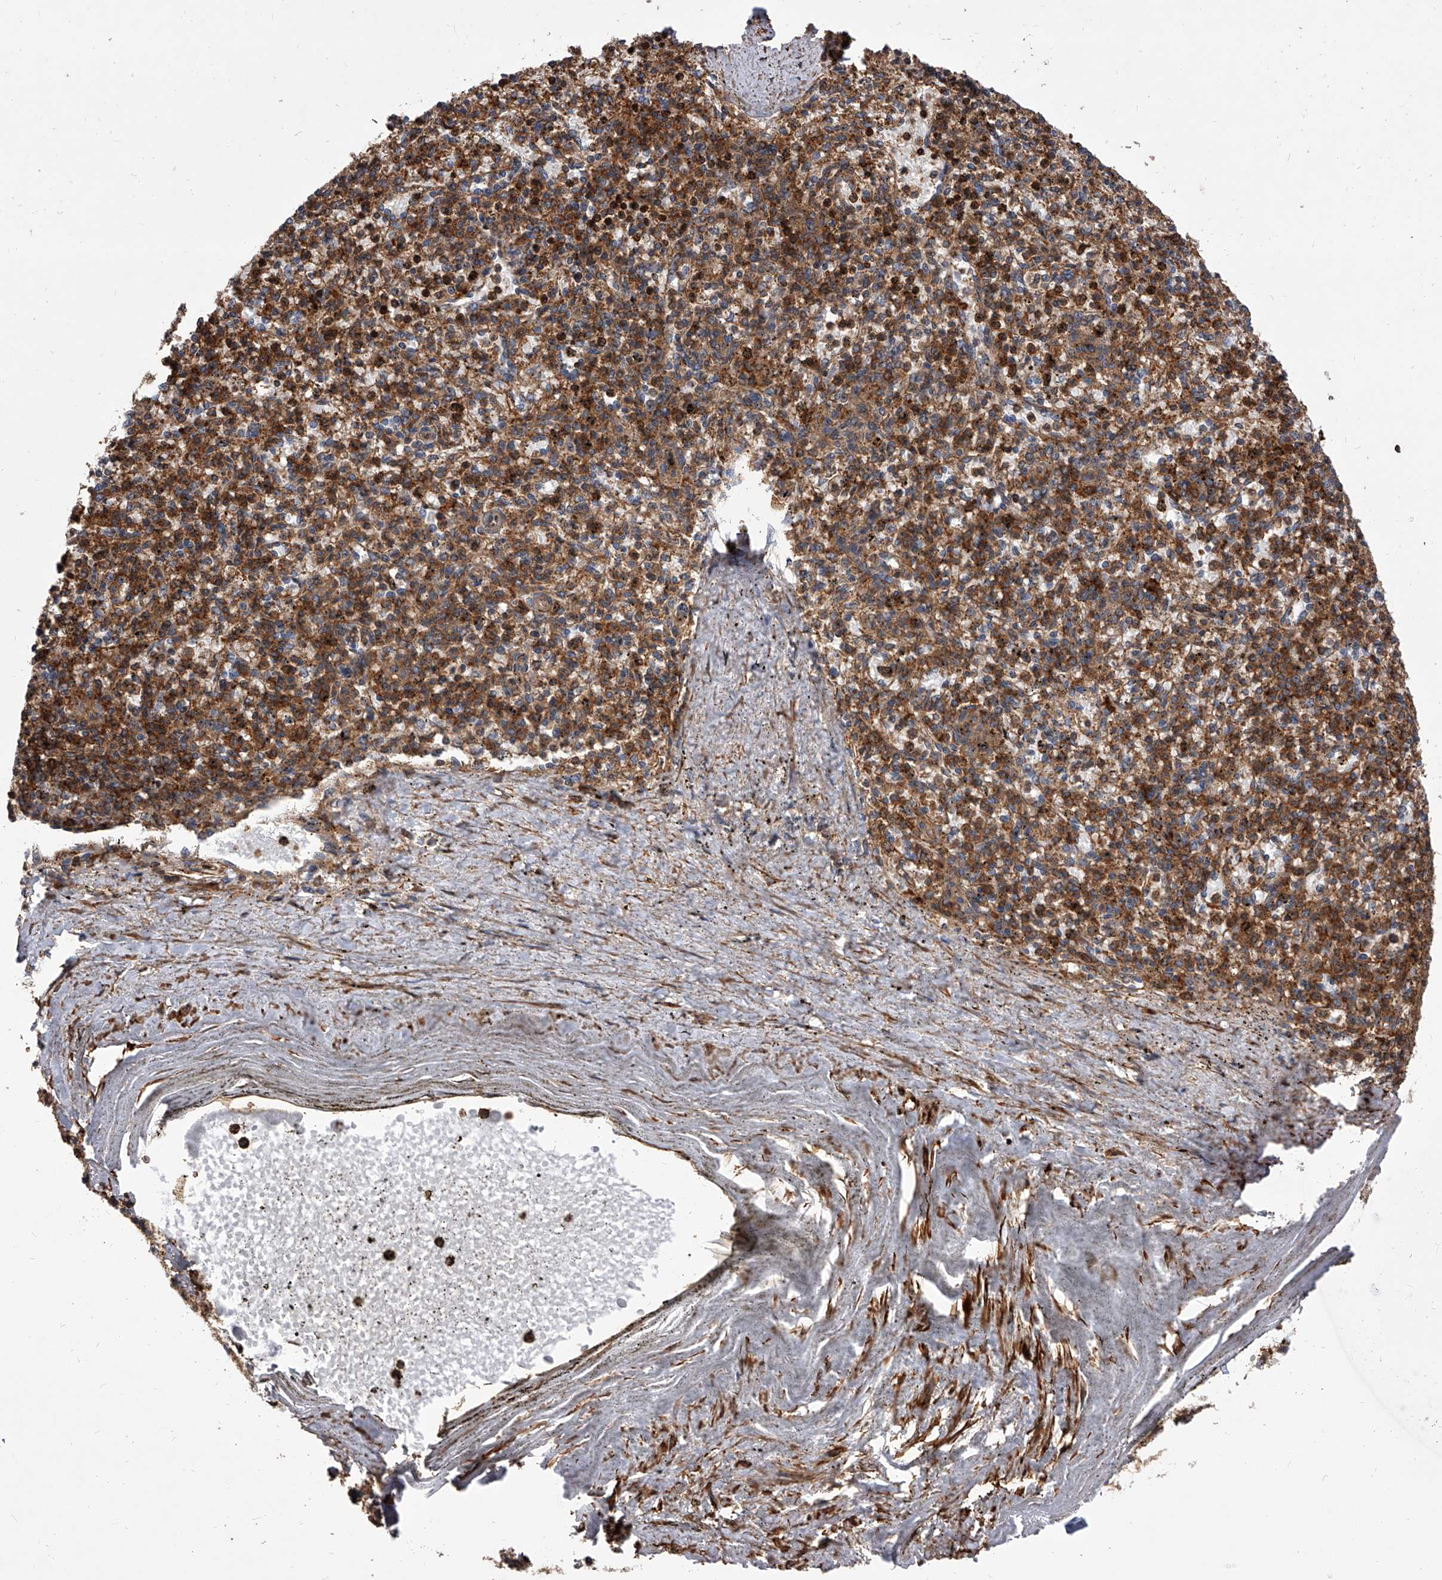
{"staining": {"intensity": "moderate", "quantity": ">75%", "location": "cytoplasmic/membranous"}, "tissue": "spleen", "cell_type": "Cells in red pulp", "image_type": "normal", "snomed": [{"axis": "morphology", "description": "Normal tissue, NOS"}, {"axis": "topography", "description": "Spleen"}], "caption": "A histopathology image showing moderate cytoplasmic/membranous staining in approximately >75% of cells in red pulp in benign spleen, as visualized by brown immunohistochemical staining.", "gene": "PISD", "patient": {"sex": "male", "age": 72}}